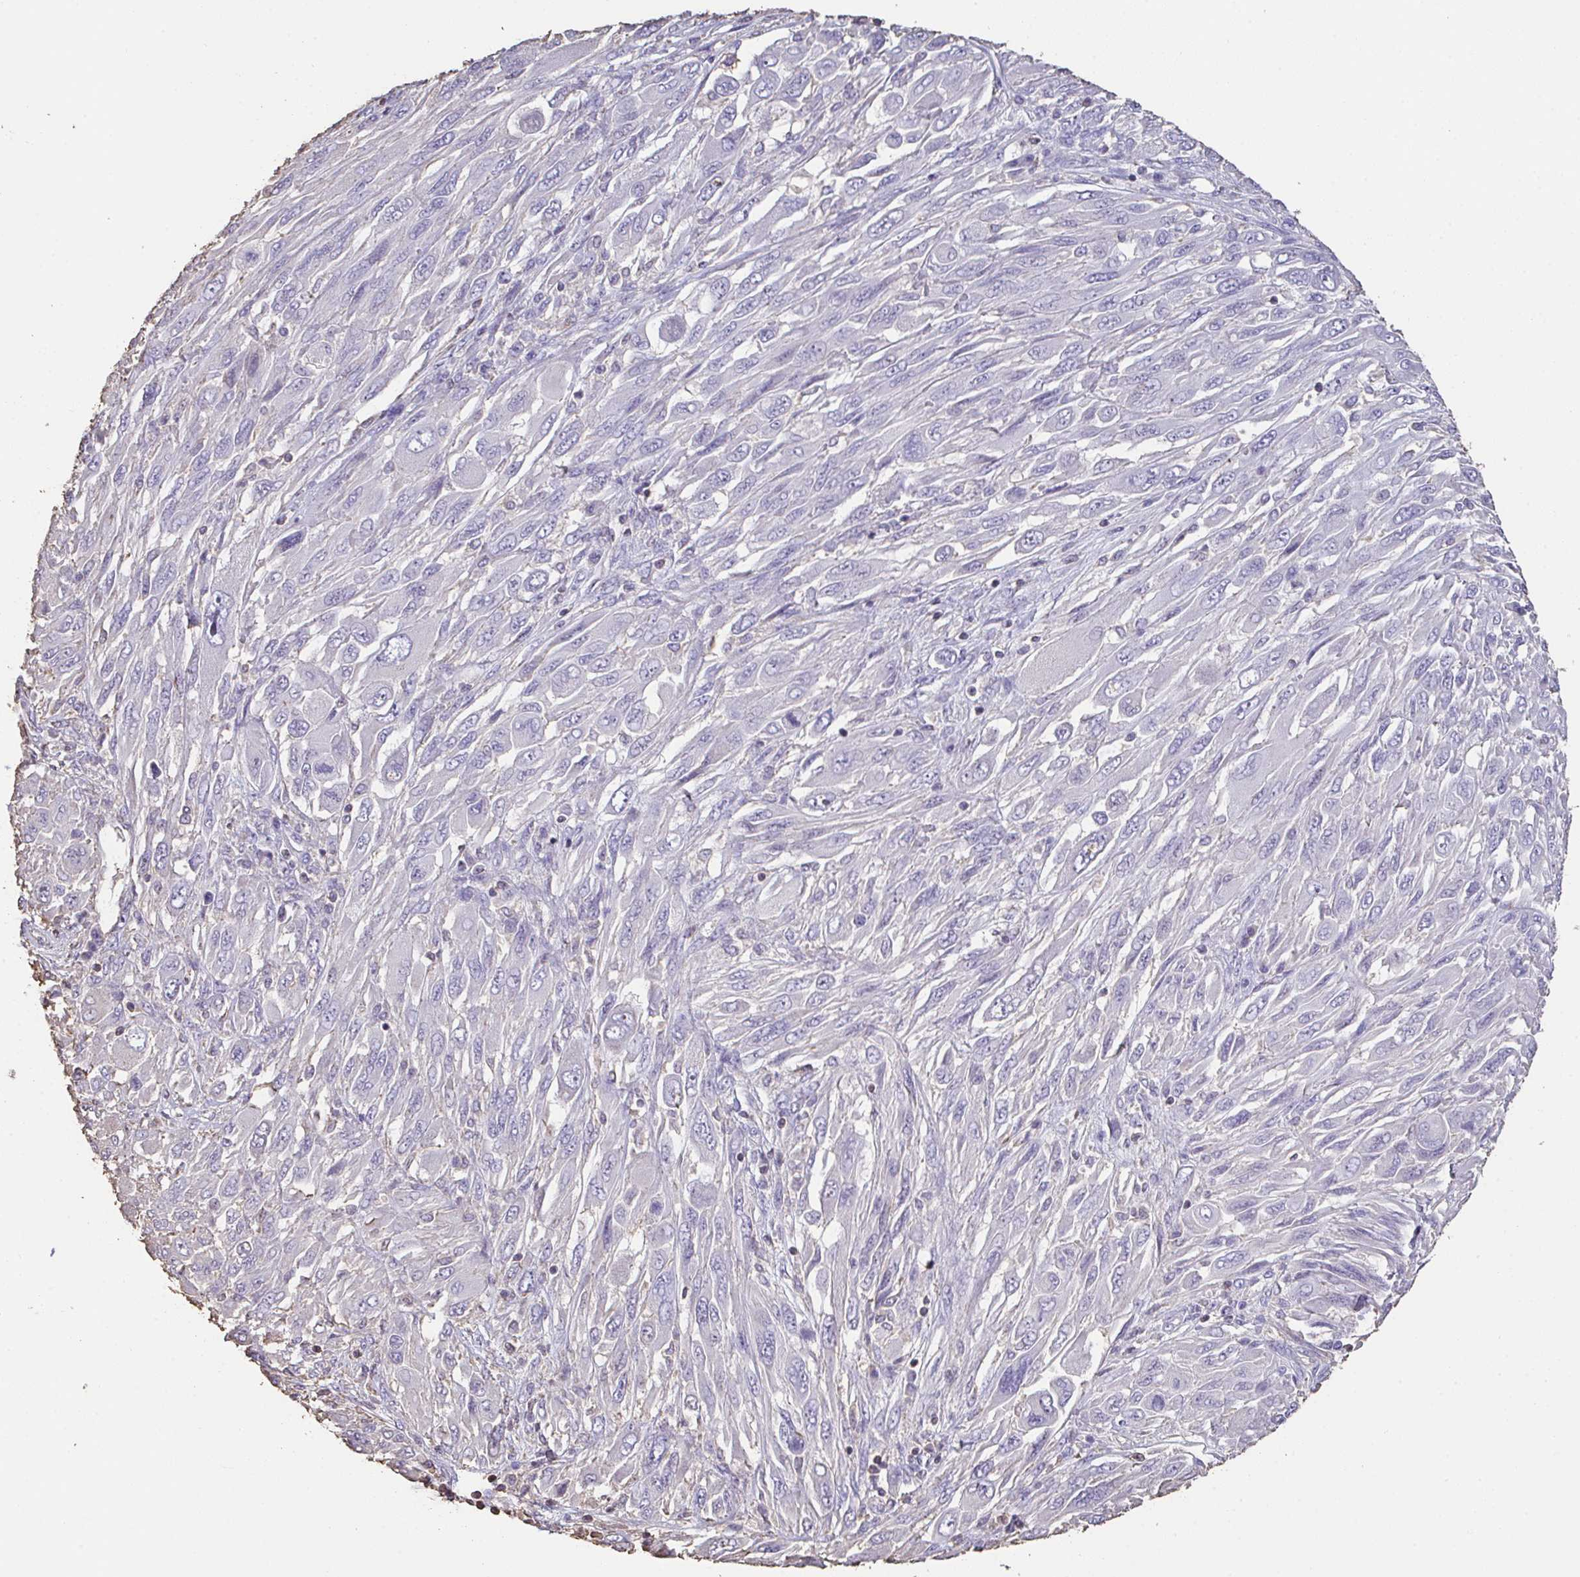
{"staining": {"intensity": "negative", "quantity": "none", "location": "none"}, "tissue": "melanoma", "cell_type": "Tumor cells", "image_type": "cancer", "snomed": [{"axis": "morphology", "description": "Malignant melanoma, NOS"}, {"axis": "topography", "description": "Skin"}], "caption": "The histopathology image demonstrates no significant positivity in tumor cells of malignant melanoma.", "gene": "IL23R", "patient": {"sex": "female", "age": 91}}